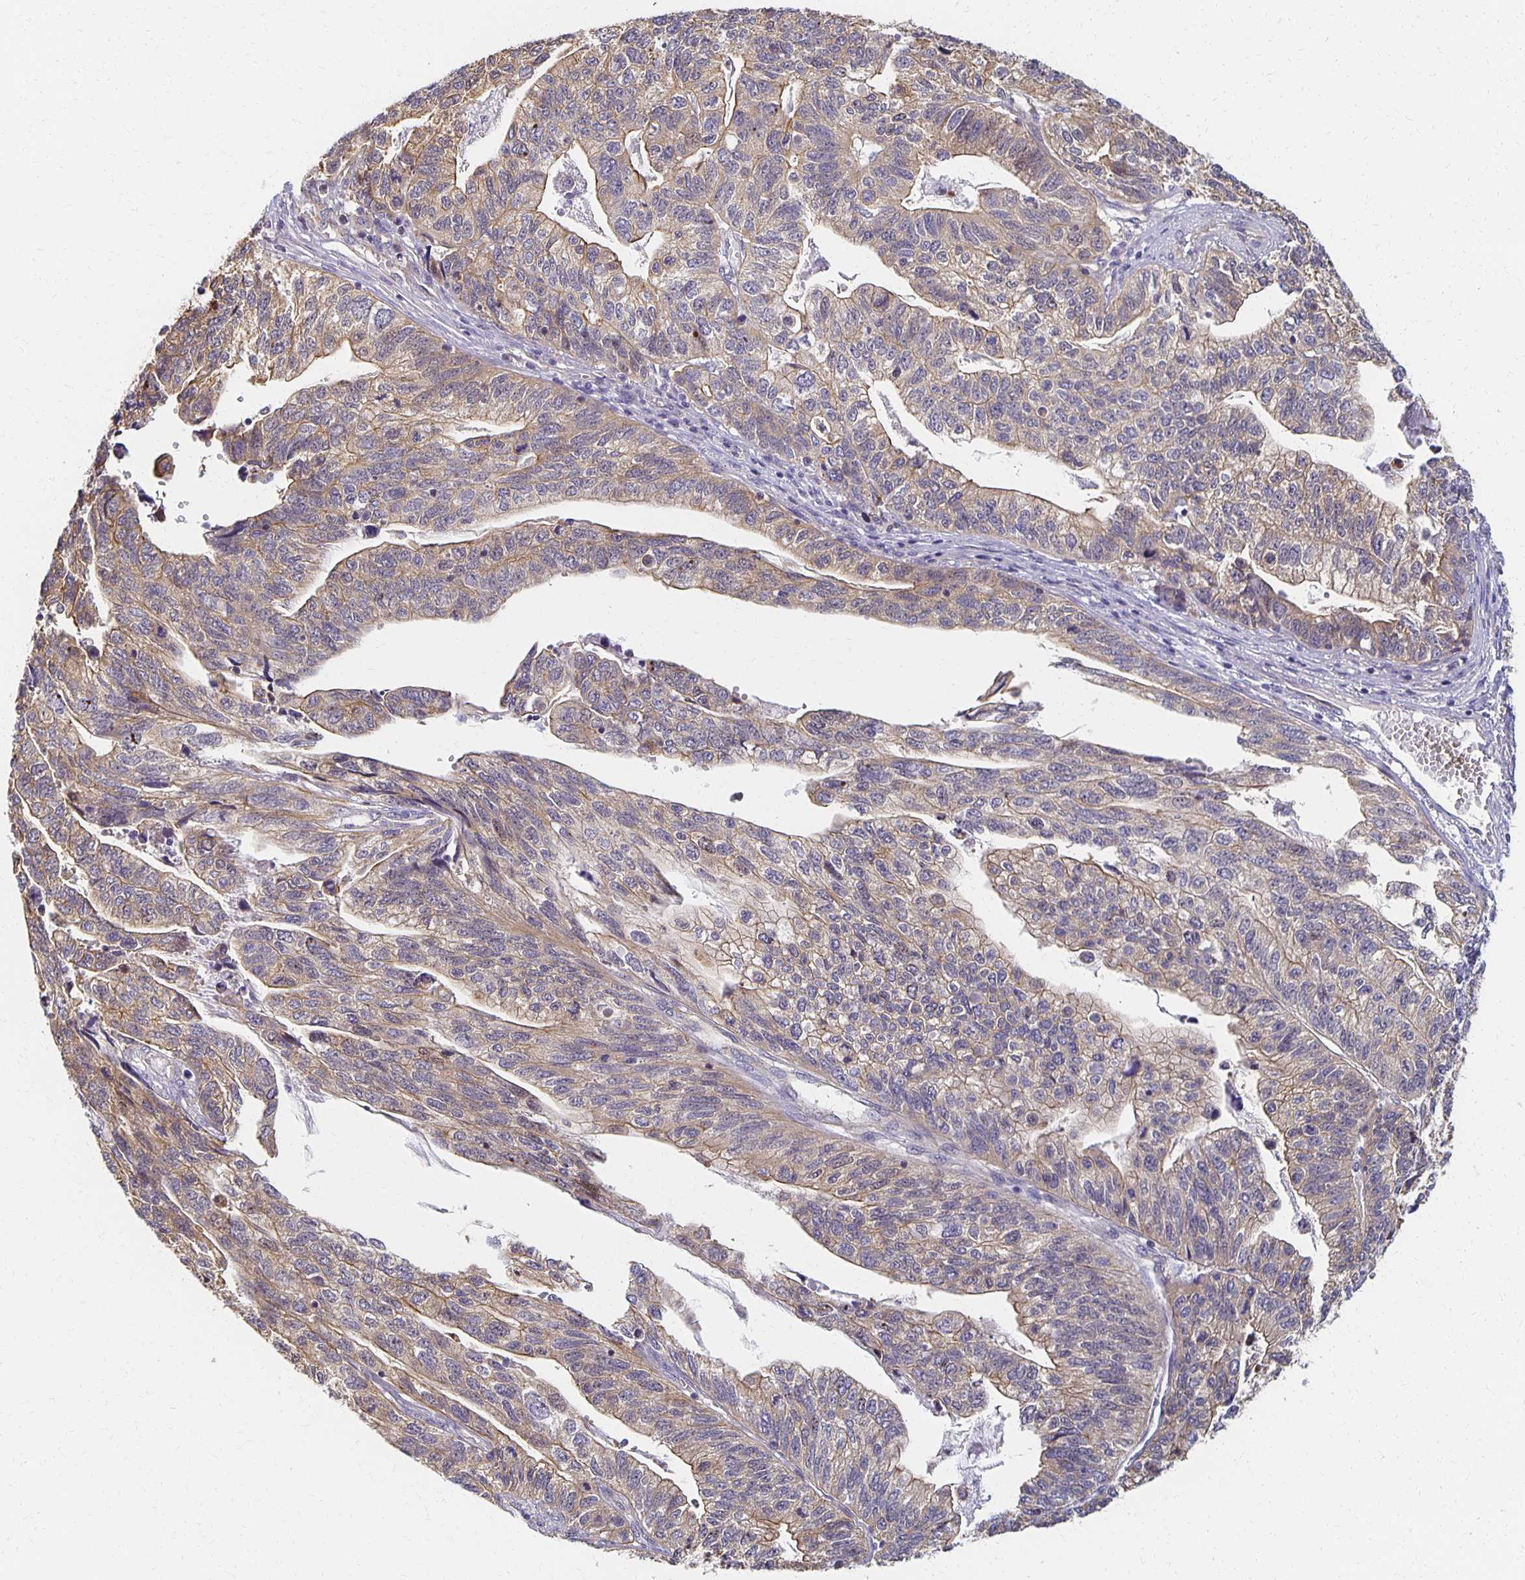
{"staining": {"intensity": "weak", "quantity": "25%-75%", "location": "cytoplasmic/membranous"}, "tissue": "stomach cancer", "cell_type": "Tumor cells", "image_type": "cancer", "snomed": [{"axis": "morphology", "description": "Adenocarcinoma, NOS"}, {"axis": "topography", "description": "Stomach, upper"}], "caption": "A photomicrograph showing weak cytoplasmic/membranous expression in approximately 25%-75% of tumor cells in stomach adenocarcinoma, as visualized by brown immunohistochemical staining.", "gene": "SORL1", "patient": {"sex": "female", "age": 67}}